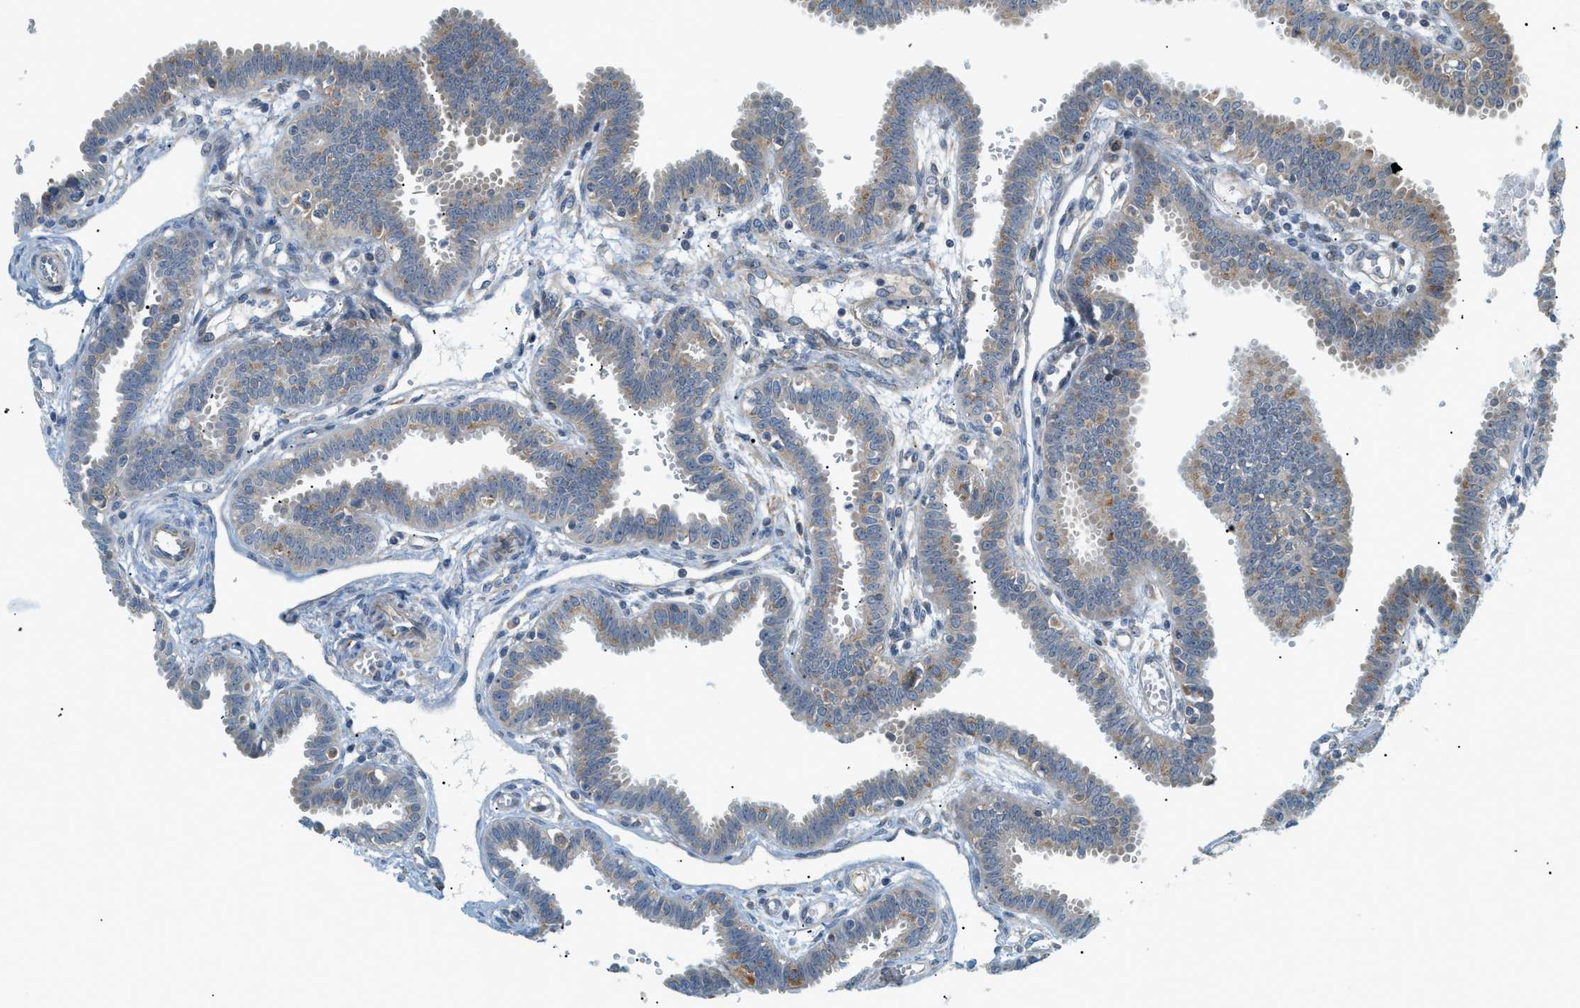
{"staining": {"intensity": "moderate", "quantity": "<25%", "location": "cytoplasmic/membranous"}, "tissue": "fallopian tube", "cell_type": "Glandular cells", "image_type": "normal", "snomed": [{"axis": "morphology", "description": "Normal tissue, NOS"}, {"axis": "topography", "description": "Fallopian tube"}], "caption": "IHC (DAB) staining of unremarkable human fallopian tube demonstrates moderate cytoplasmic/membranous protein positivity in approximately <25% of glandular cells. (Stains: DAB in brown, nuclei in blue, Microscopy: brightfield microscopy at high magnification).", "gene": "PIGG", "patient": {"sex": "female", "age": 32}}